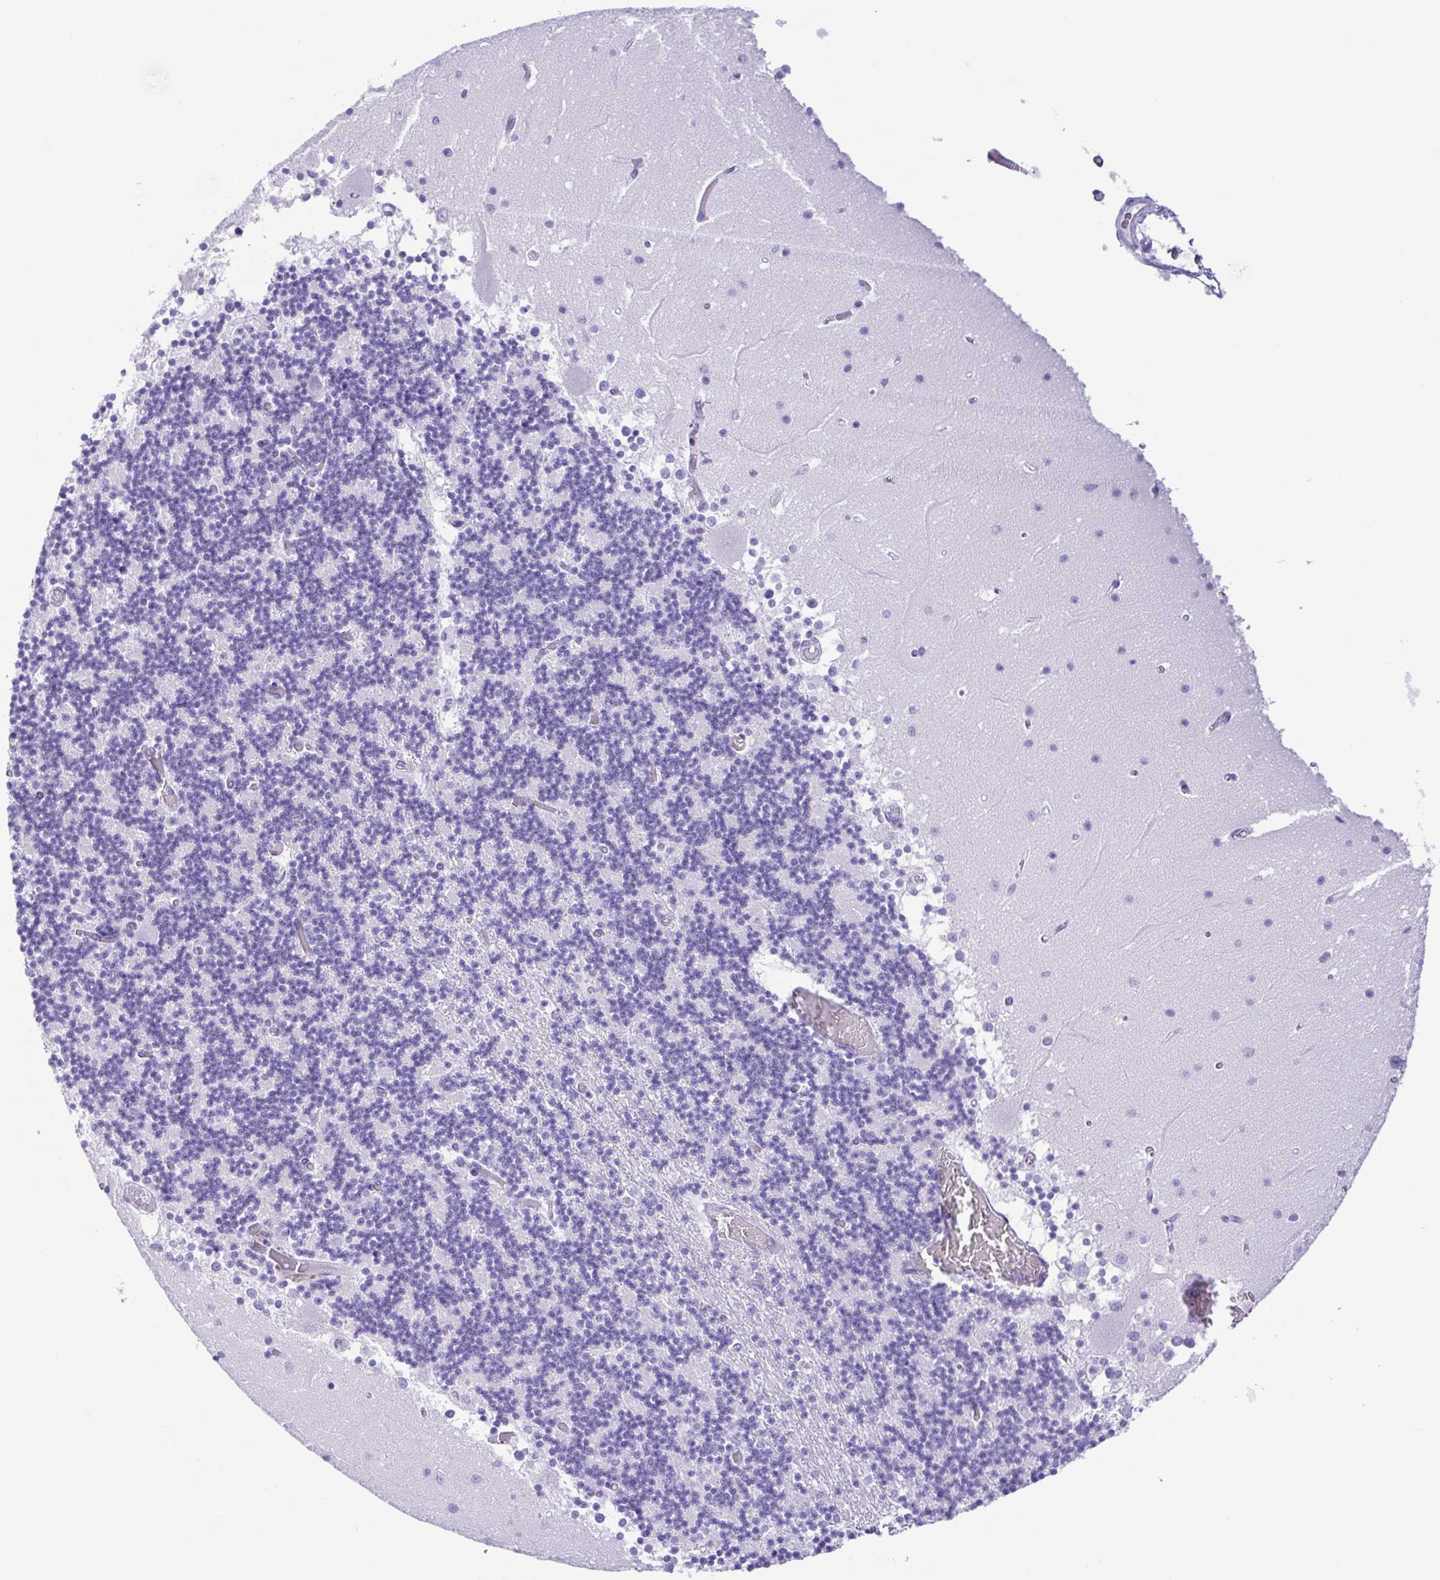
{"staining": {"intensity": "negative", "quantity": "none", "location": "none"}, "tissue": "cerebellum", "cell_type": "Cells in granular layer", "image_type": "normal", "snomed": [{"axis": "morphology", "description": "Normal tissue, NOS"}, {"axis": "topography", "description": "Cerebellum"}], "caption": "This image is of normal cerebellum stained with immunohistochemistry (IHC) to label a protein in brown with the nuclei are counter-stained blue. There is no positivity in cells in granular layer.", "gene": "ERP27", "patient": {"sex": "female", "age": 28}}